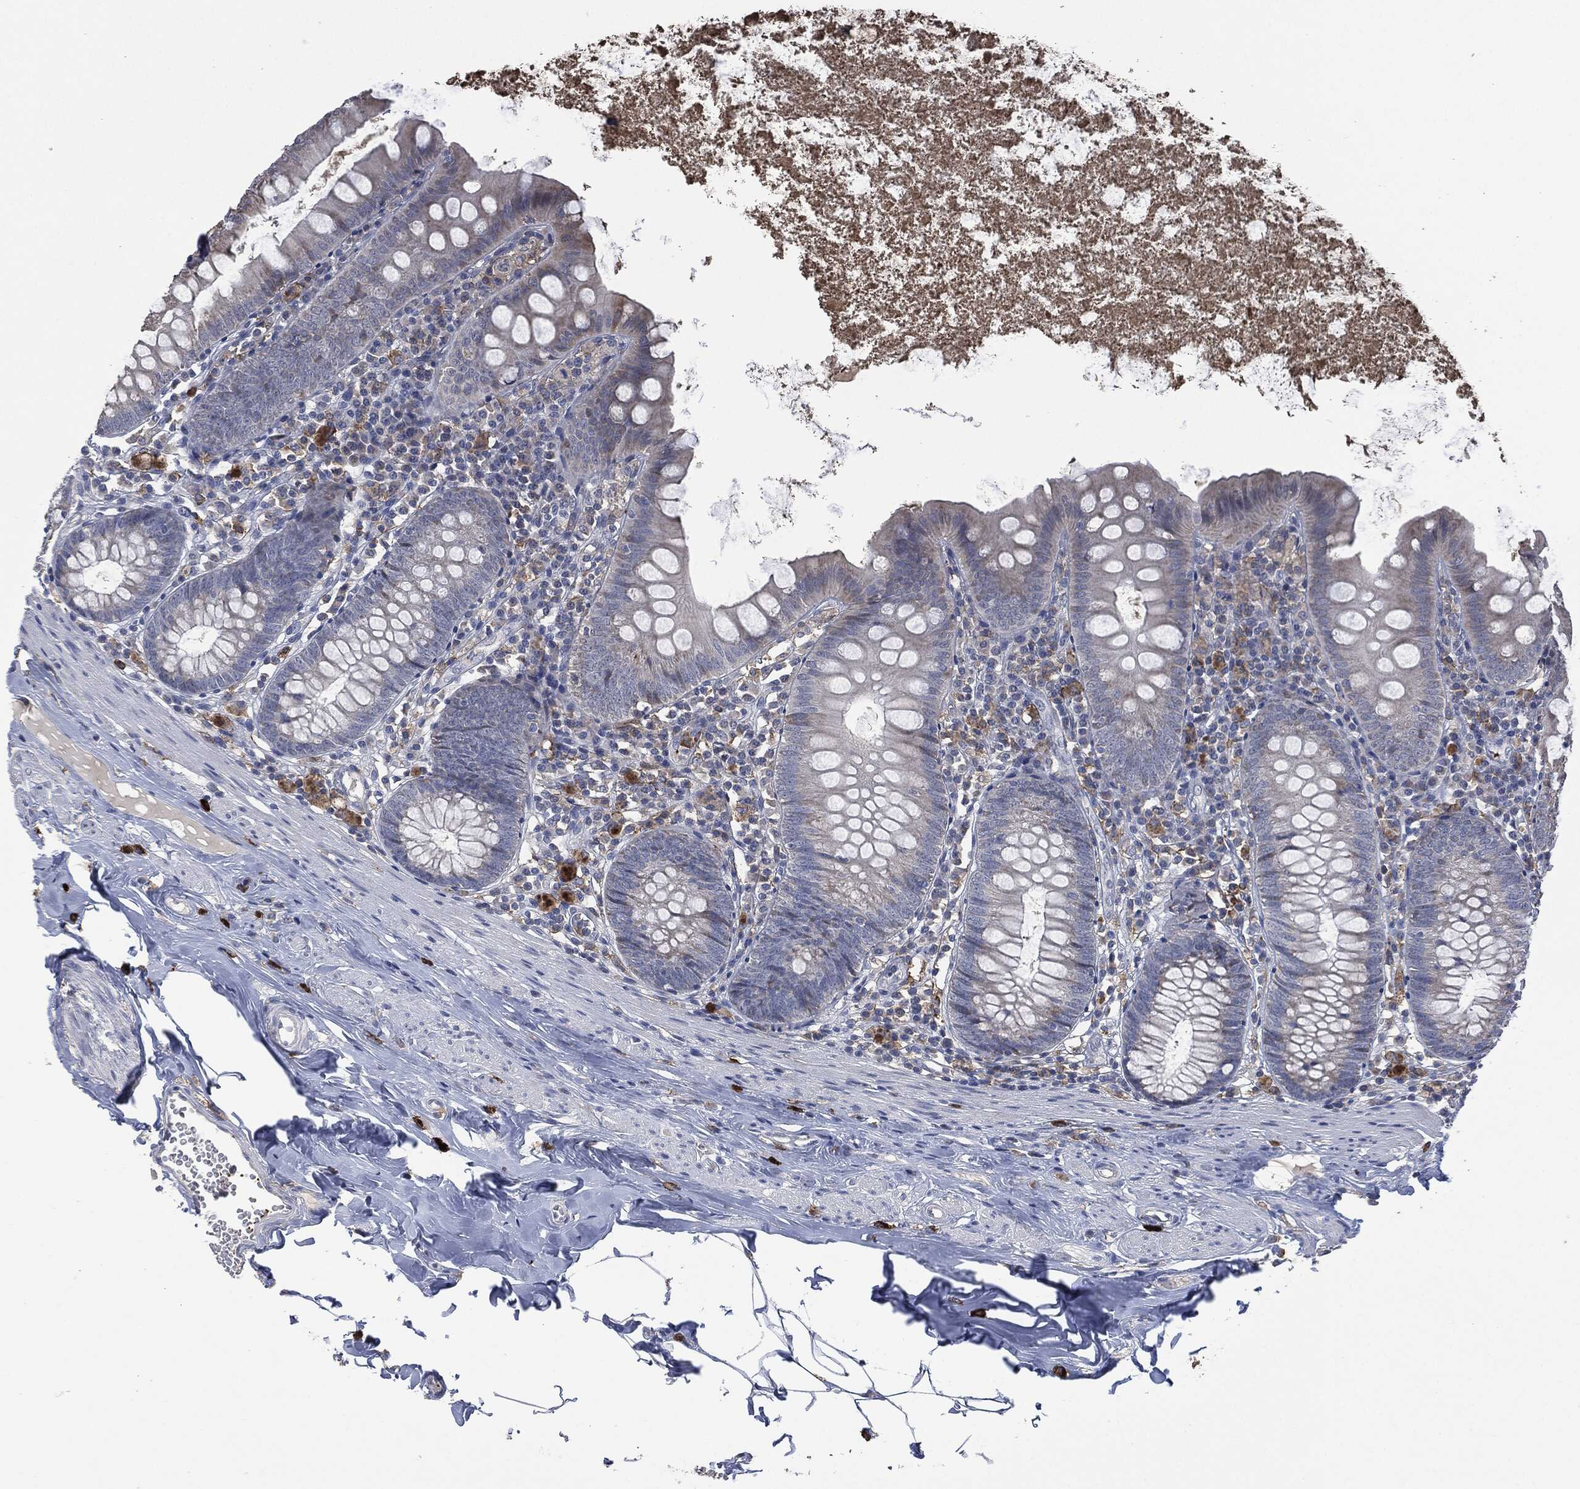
{"staining": {"intensity": "weak", "quantity": "<25%", "location": "cytoplasmic/membranous"}, "tissue": "appendix", "cell_type": "Glandular cells", "image_type": "normal", "snomed": [{"axis": "morphology", "description": "Normal tissue, NOS"}, {"axis": "topography", "description": "Appendix"}], "caption": "Micrograph shows no protein expression in glandular cells of normal appendix.", "gene": "CD33", "patient": {"sex": "female", "age": 82}}